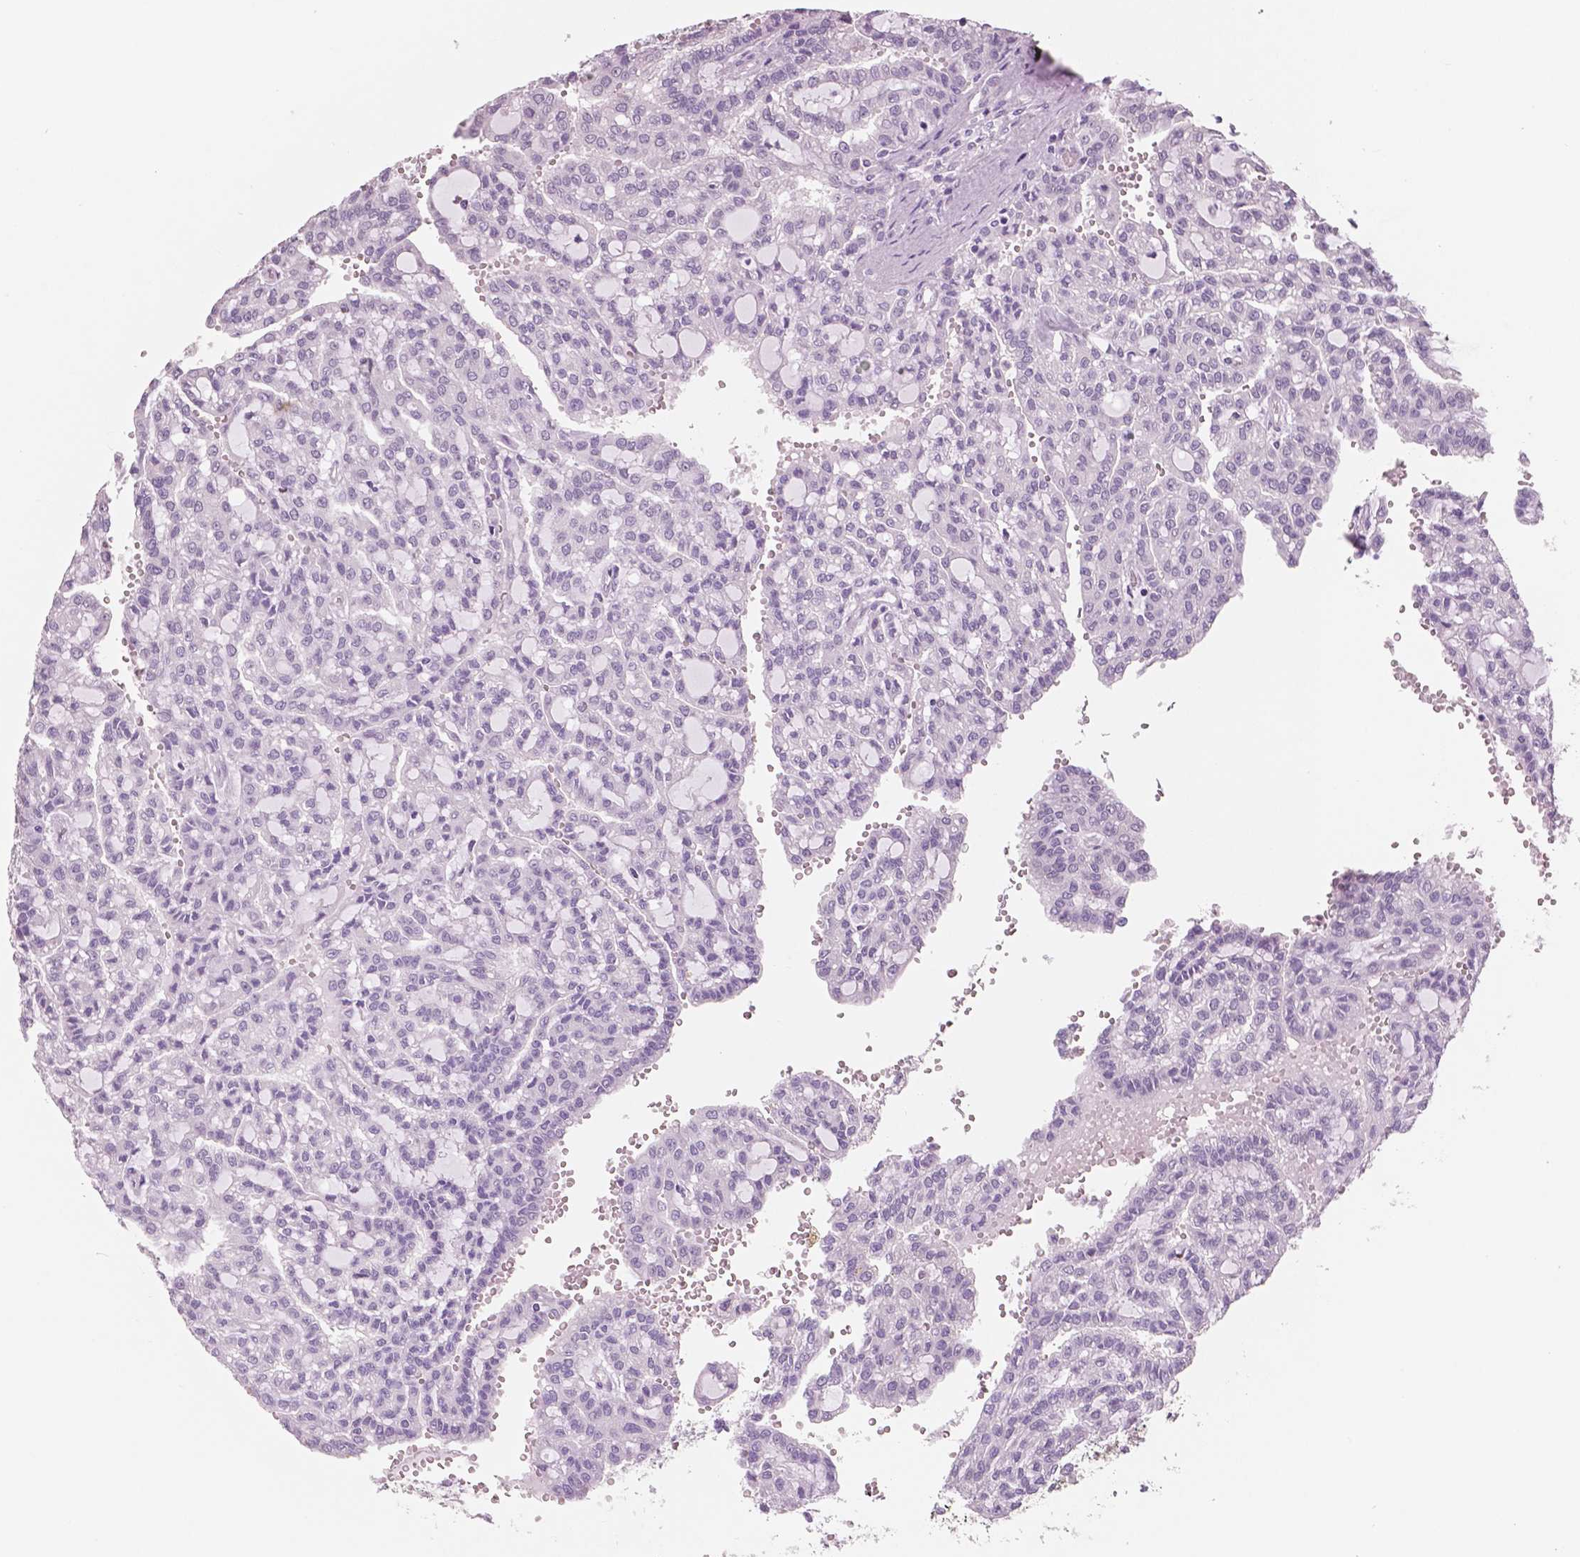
{"staining": {"intensity": "negative", "quantity": "none", "location": "none"}, "tissue": "renal cancer", "cell_type": "Tumor cells", "image_type": "cancer", "snomed": [{"axis": "morphology", "description": "Adenocarcinoma, NOS"}, {"axis": "topography", "description": "Kidney"}], "caption": "This image is of renal cancer (adenocarcinoma) stained with IHC to label a protein in brown with the nuclei are counter-stained blue. There is no positivity in tumor cells.", "gene": "NECAB2", "patient": {"sex": "male", "age": 63}}